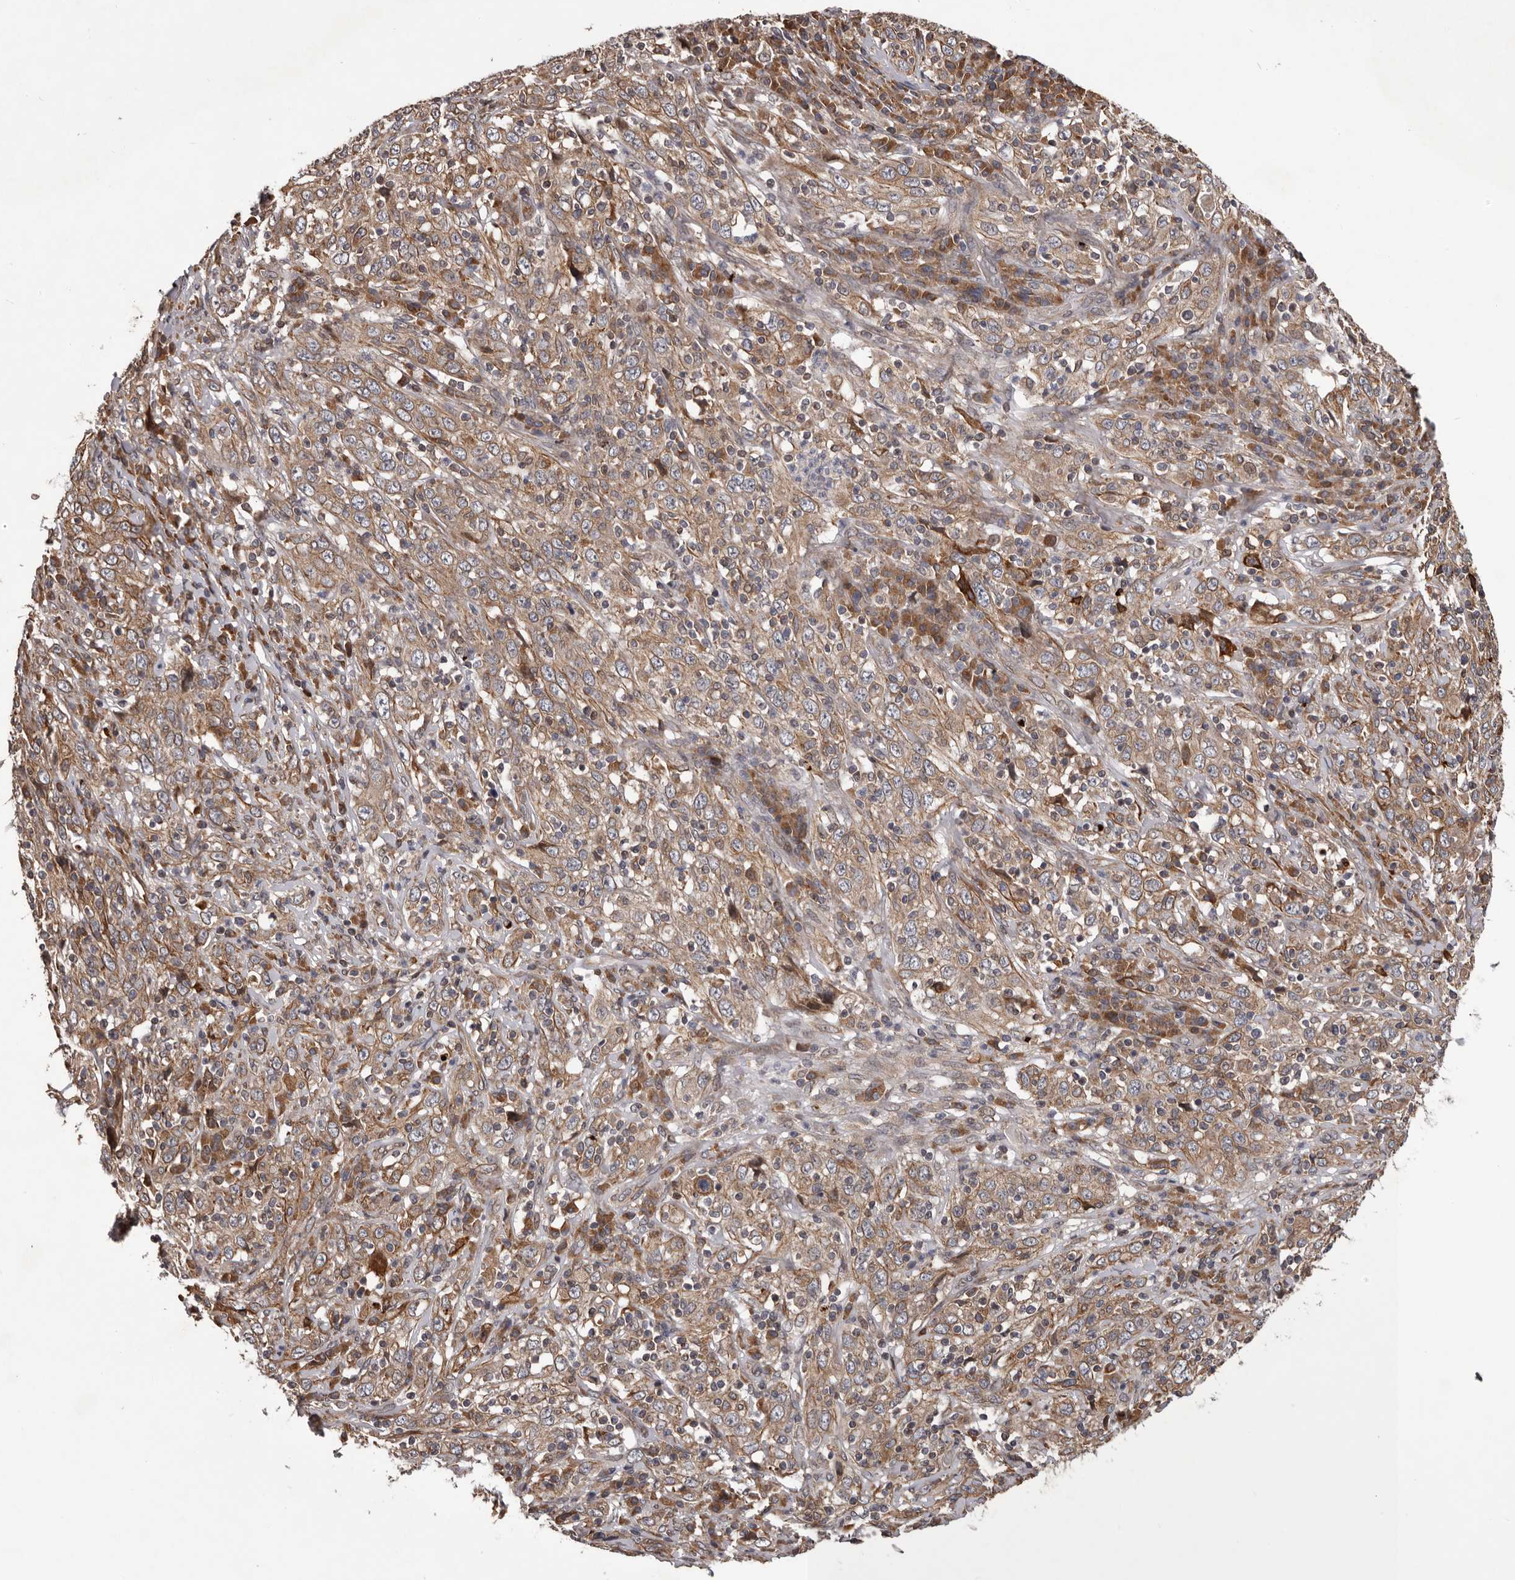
{"staining": {"intensity": "moderate", "quantity": ">75%", "location": "cytoplasmic/membranous"}, "tissue": "cervical cancer", "cell_type": "Tumor cells", "image_type": "cancer", "snomed": [{"axis": "morphology", "description": "Squamous cell carcinoma, NOS"}, {"axis": "topography", "description": "Cervix"}], "caption": "Tumor cells exhibit medium levels of moderate cytoplasmic/membranous positivity in approximately >75% of cells in squamous cell carcinoma (cervical).", "gene": "GADD45B", "patient": {"sex": "female", "age": 46}}